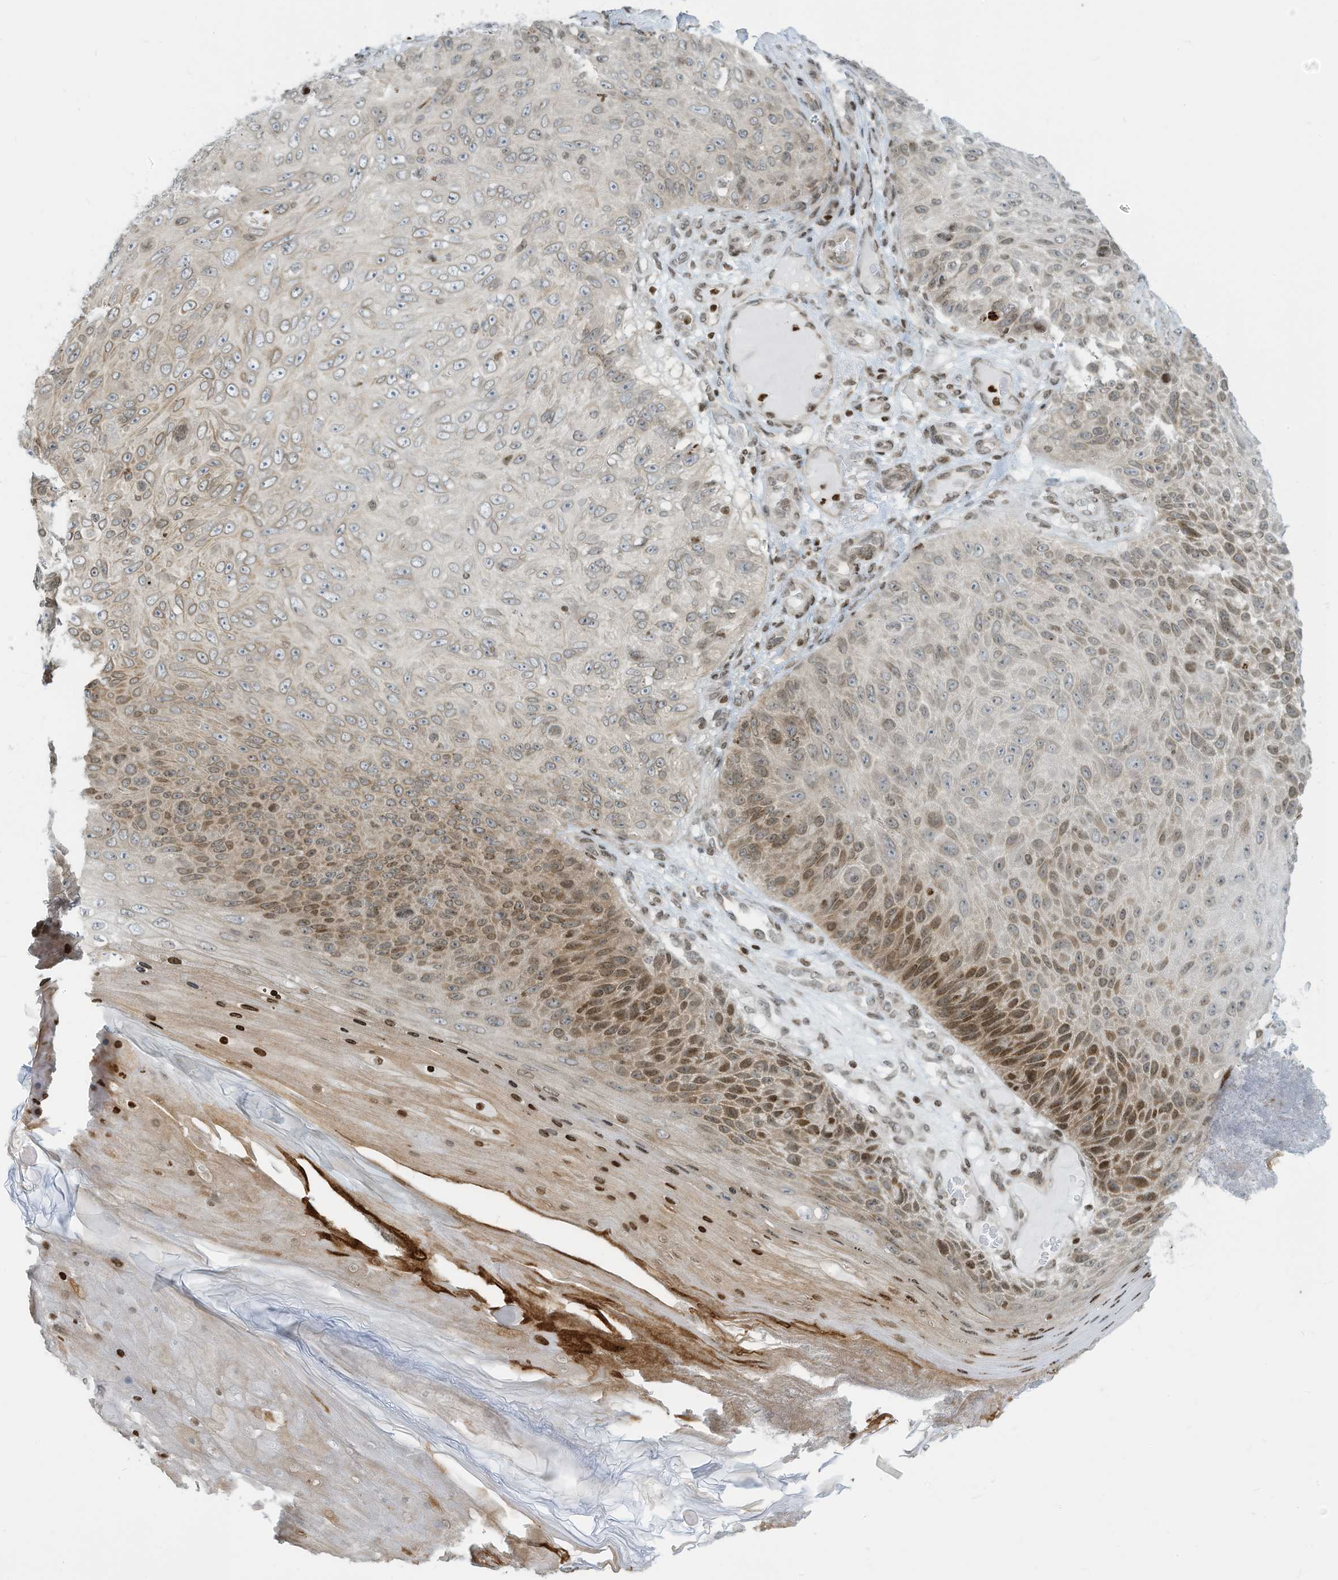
{"staining": {"intensity": "moderate", "quantity": "25%-75%", "location": "cytoplasmic/membranous,nuclear"}, "tissue": "skin cancer", "cell_type": "Tumor cells", "image_type": "cancer", "snomed": [{"axis": "morphology", "description": "Squamous cell carcinoma, NOS"}, {"axis": "topography", "description": "Skin"}], "caption": "High-magnification brightfield microscopy of skin cancer stained with DAB (brown) and counterstained with hematoxylin (blue). tumor cells exhibit moderate cytoplasmic/membranous and nuclear positivity is present in about25%-75% of cells.", "gene": "ADI1", "patient": {"sex": "female", "age": 88}}